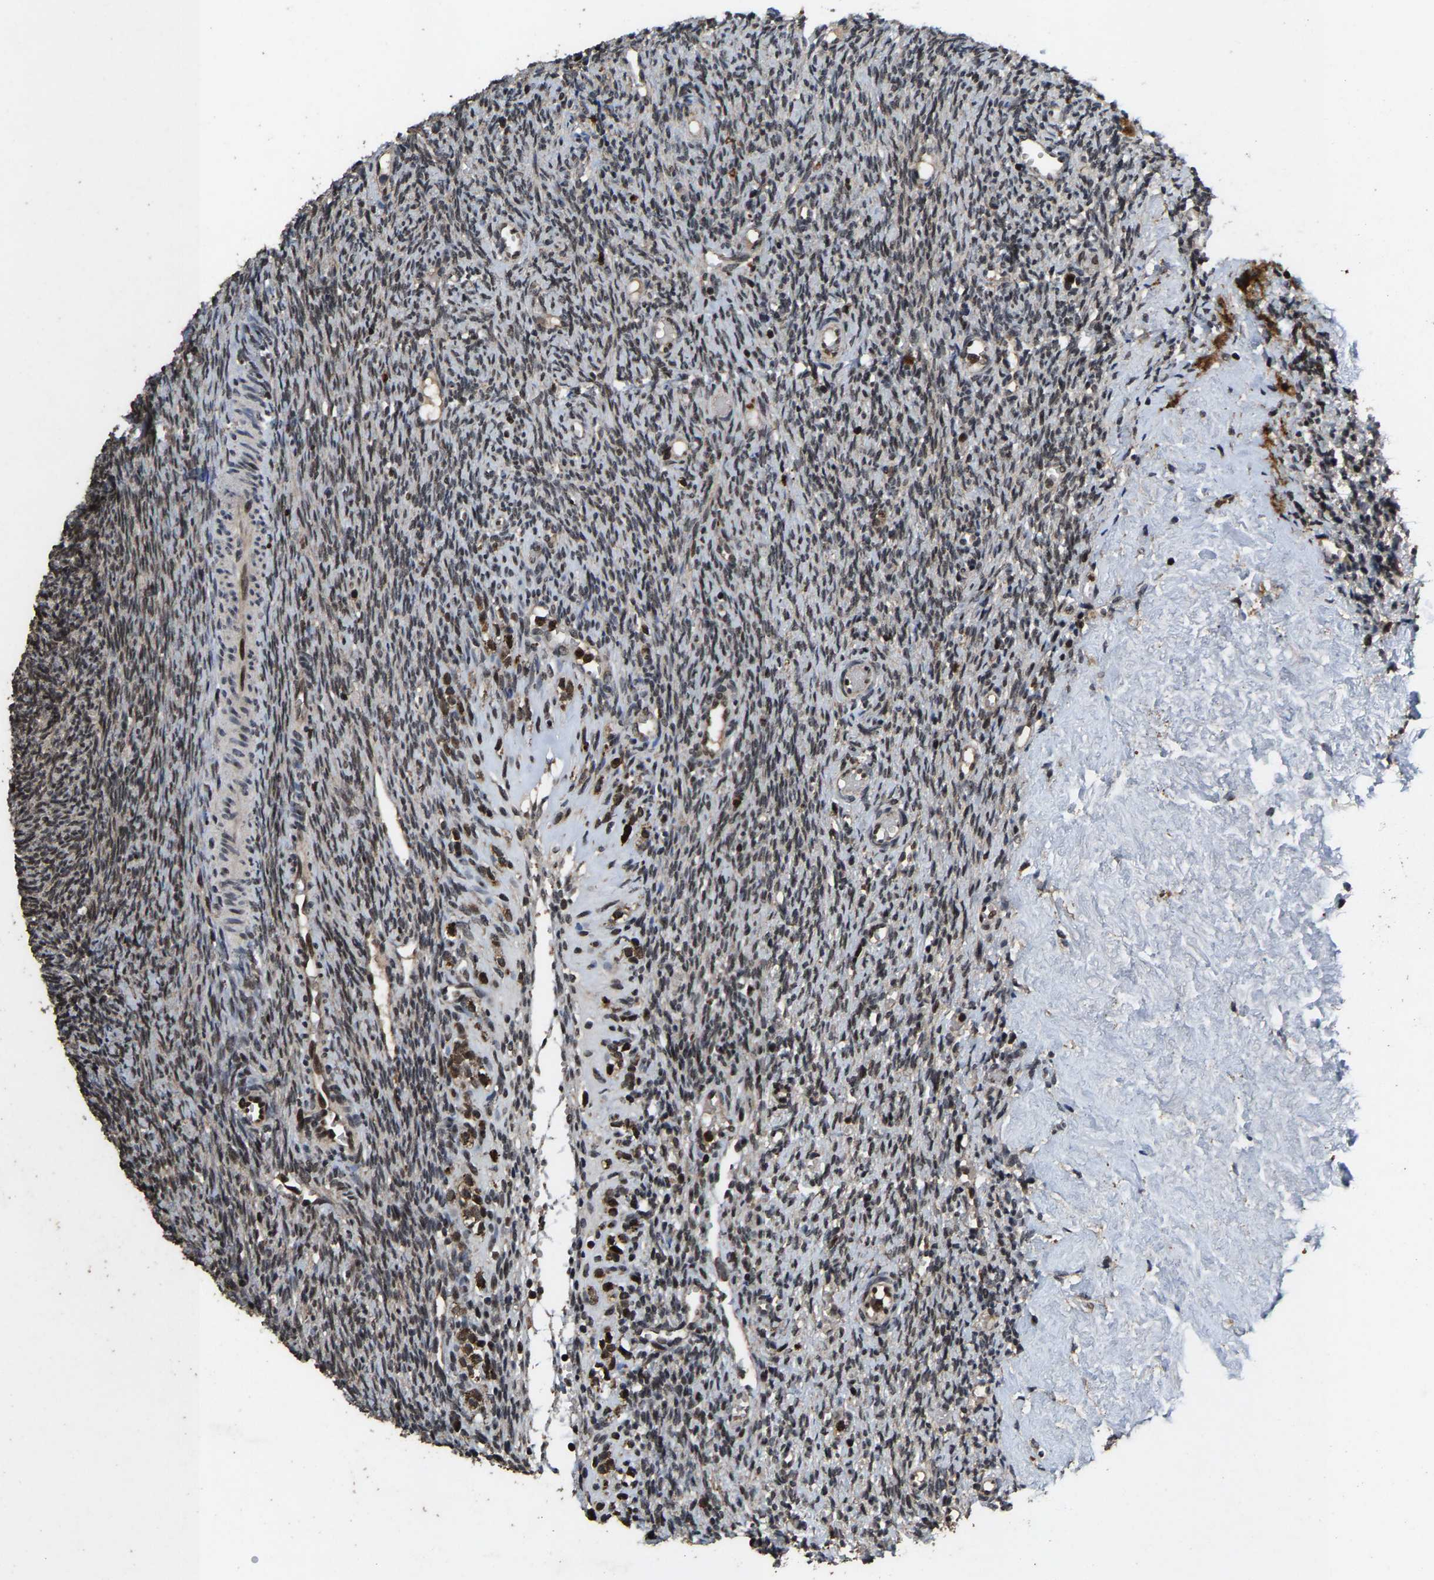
{"staining": {"intensity": "moderate", "quantity": ">75%", "location": "cytoplasmic/membranous,nuclear"}, "tissue": "ovary", "cell_type": "Follicle cells", "image_type": "normal", "snomed": [{"axis": "morphology", "description": "Normal tissue, NOS"}, {"axis": "topography", "description": "Ovary"}], "caption": "High-magnification brightfield microscopy of unremarkable ovary stained with DAB (brown) and counterstained with hematoxylin (blue). follicle cells exhibit moderate cytoplasmic/membranous,nuclear positivity is present in about>75% of cells. (Brightfield microscopy of DAB IHC at high magnification).", "gene": "HAUS6", "patient": {"sex": "female", "age": 41}}